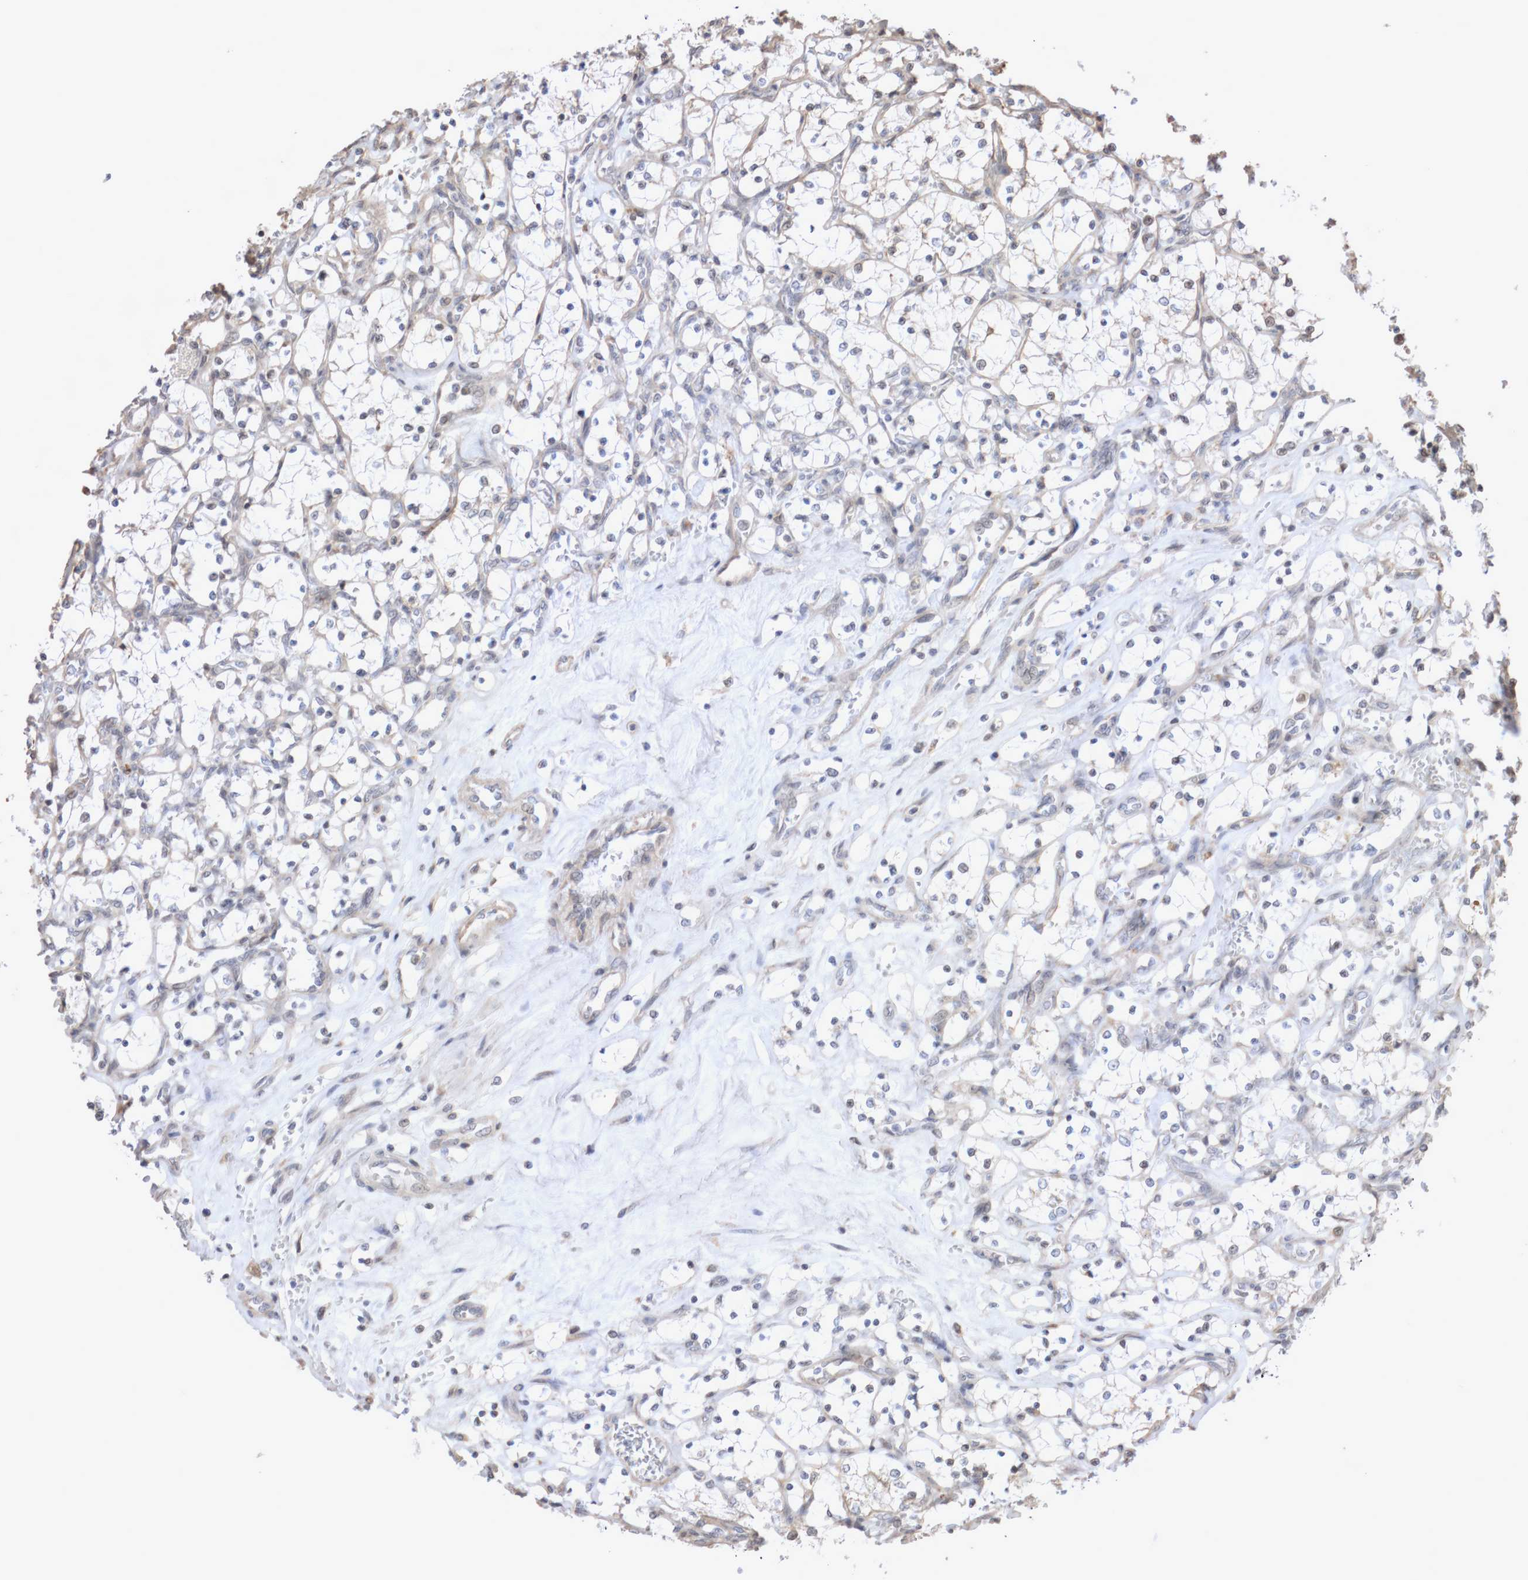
{"staining": {"intensity": "negative", "quantity": "none", "location": "none"}, "tissue": "renal cancer", "cell_type": "Tumor cells", "image_type": "cancer", "snomed": [{"axis": "morphology", "description": "Adenocarcinoma, NOS"}, {"axis": "topography", "description": "Kidney"}], "caption": "A high-resolution image shows immunohistochemistry (IHC) staining of renal cancer, which displays no significant positivity in tumor cells.", "gene": "DPH7", "patient": {"sex": "female", "age": 69}}